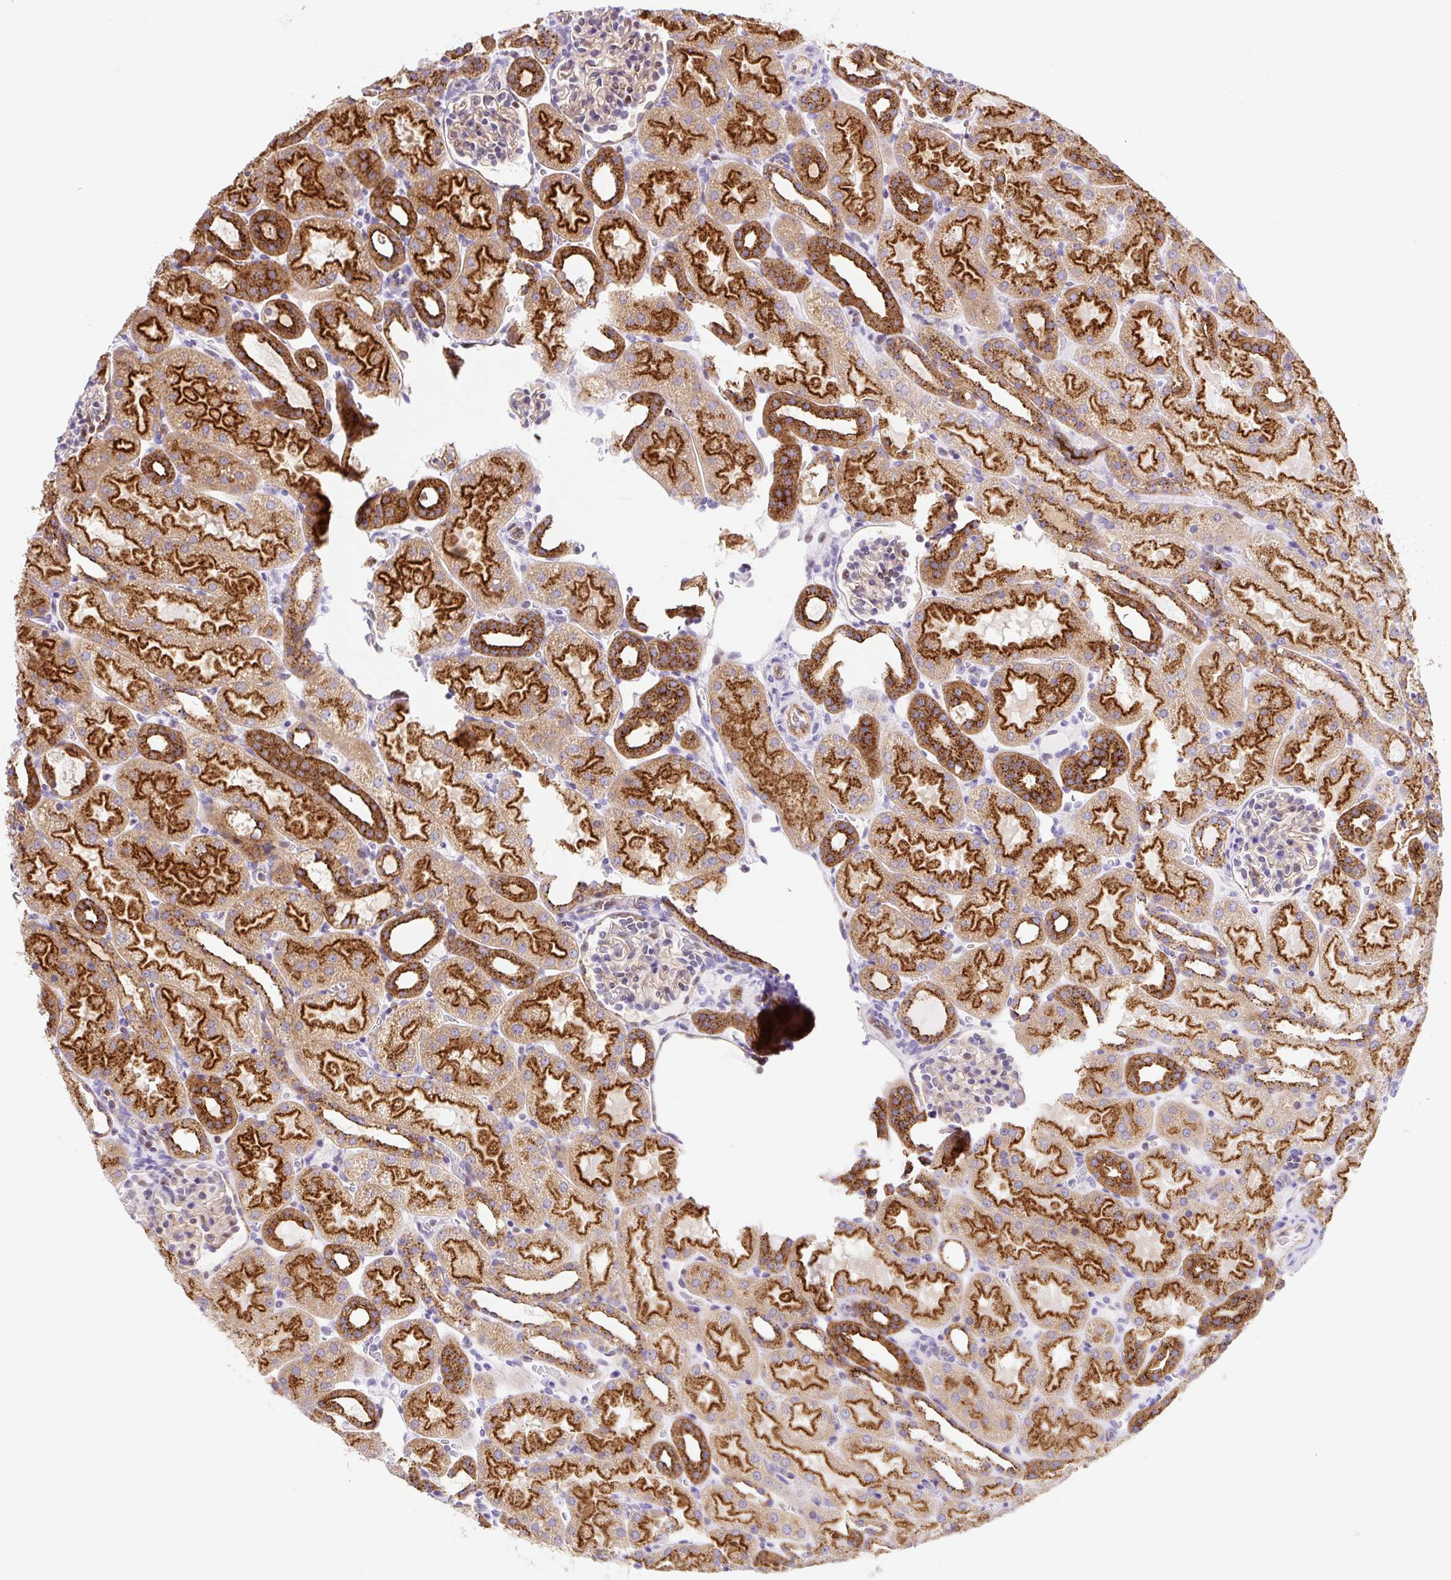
{"staining": {"intensity": "moderate", "quantity": "25%-75%", "location": "cytoplasmic/membranous"}, "tissue": "kidney", "cell_type": "Cells in glomeruli", "image_type": "normal", "snomed": [{"axis": "morphology", "description": "Normal tissue, NOS"}, {"axis": "topography", "description": "Kidney"}], "caption": "High-power microscopy captured an immunohistochemistry (IHC) image of normal kidney, revealing moderate cytoplasmic/membranous staining in approximately 25%-75% of cells in glomeruli.", "gene": "HIP1R", "patient": {"sex": "male", "age": 2}}